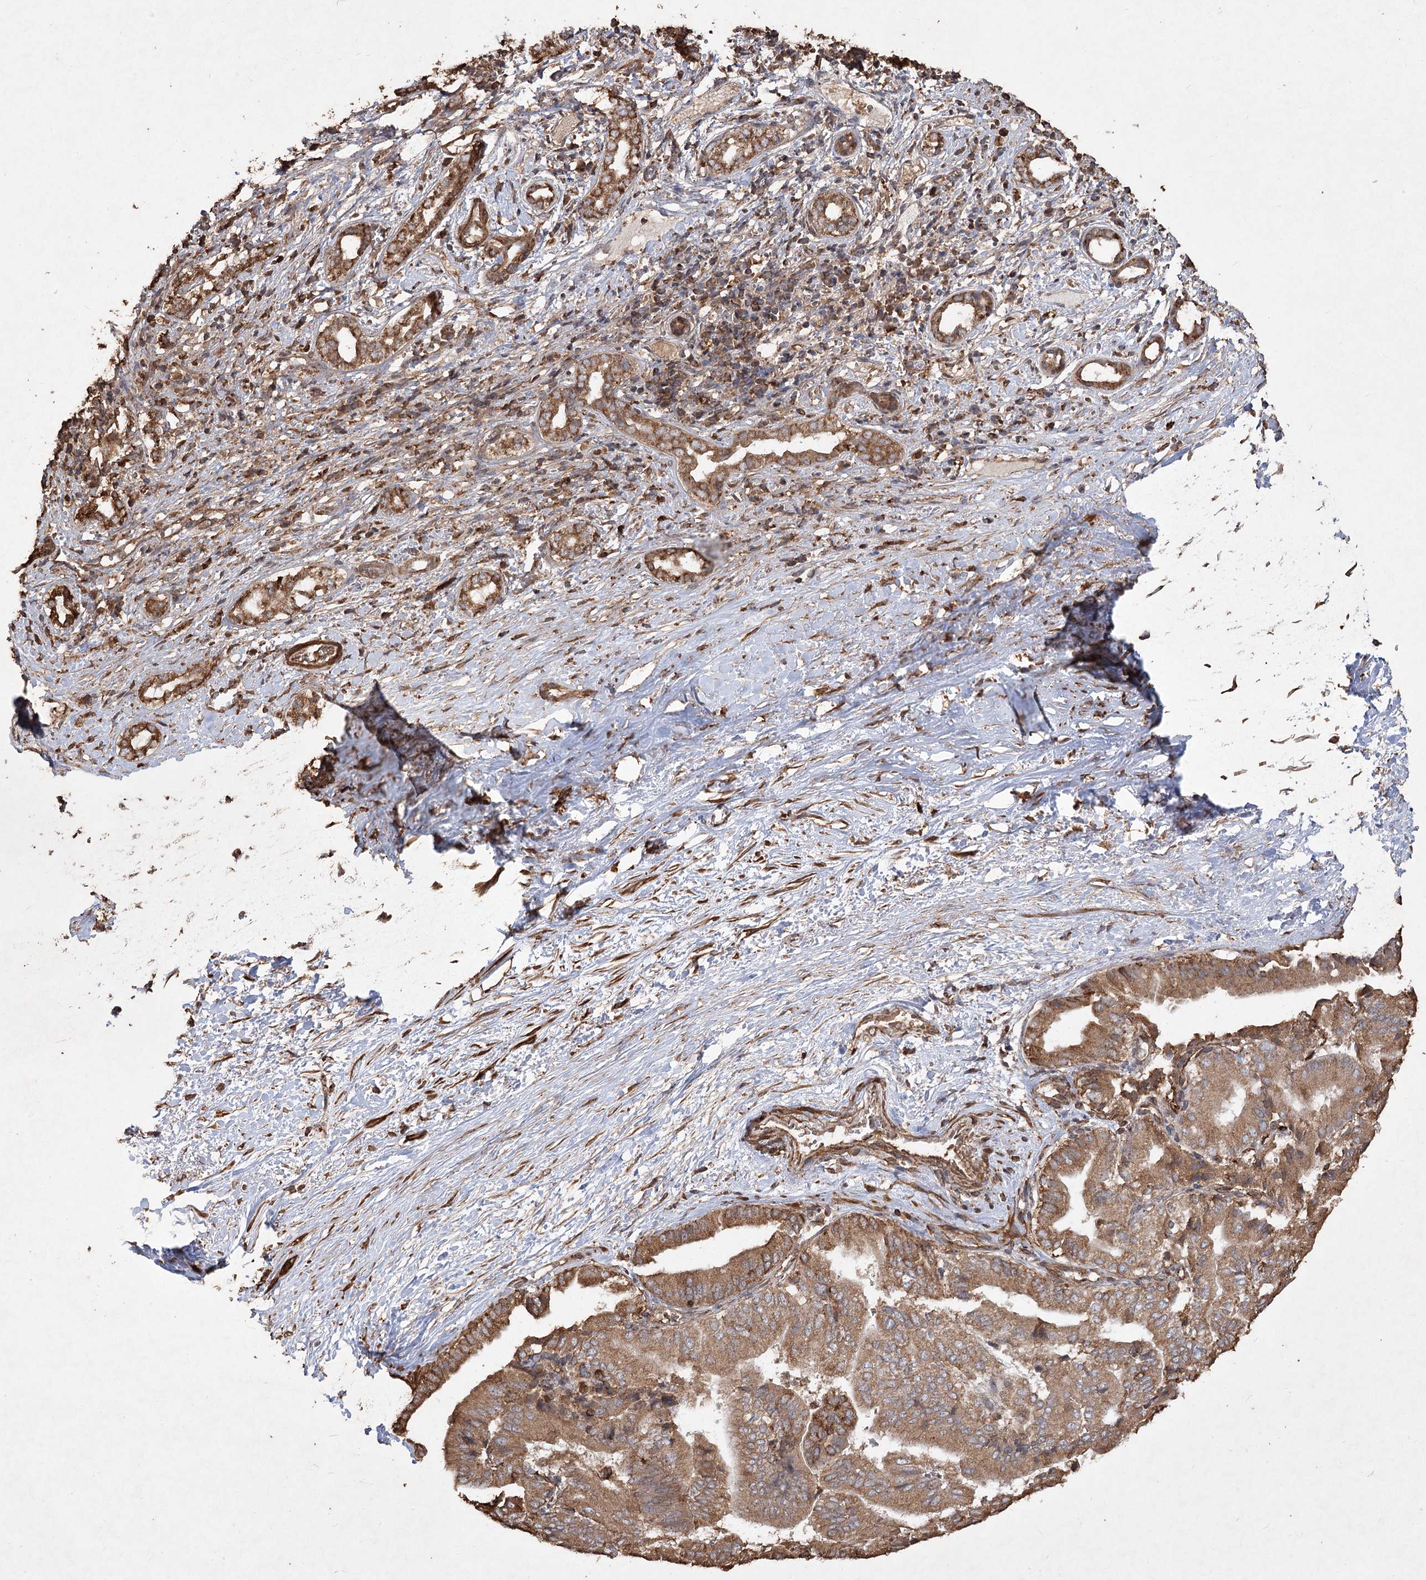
{"staining": {"intensity": "moderate", "quantity": ">75%", "location": "cytoplasmic/membranous"}, "tissue": "liver cancer", "cell_type": "Tumor cells", "image_type": "cancer", "snomed": [{"axis": "morphology", "description": "Cholangiocarcinoma"}, {"axis": "topography", "description": "Liver"}], "caption": "Liver cancer was stained to show a protein in brown. There is medium levels of moderate cytoplasmic/membranous expression in approximately >75% of tumor cells.", "gene": "PIK3C2A", "patient": {"sex": "female", "age": 75}}